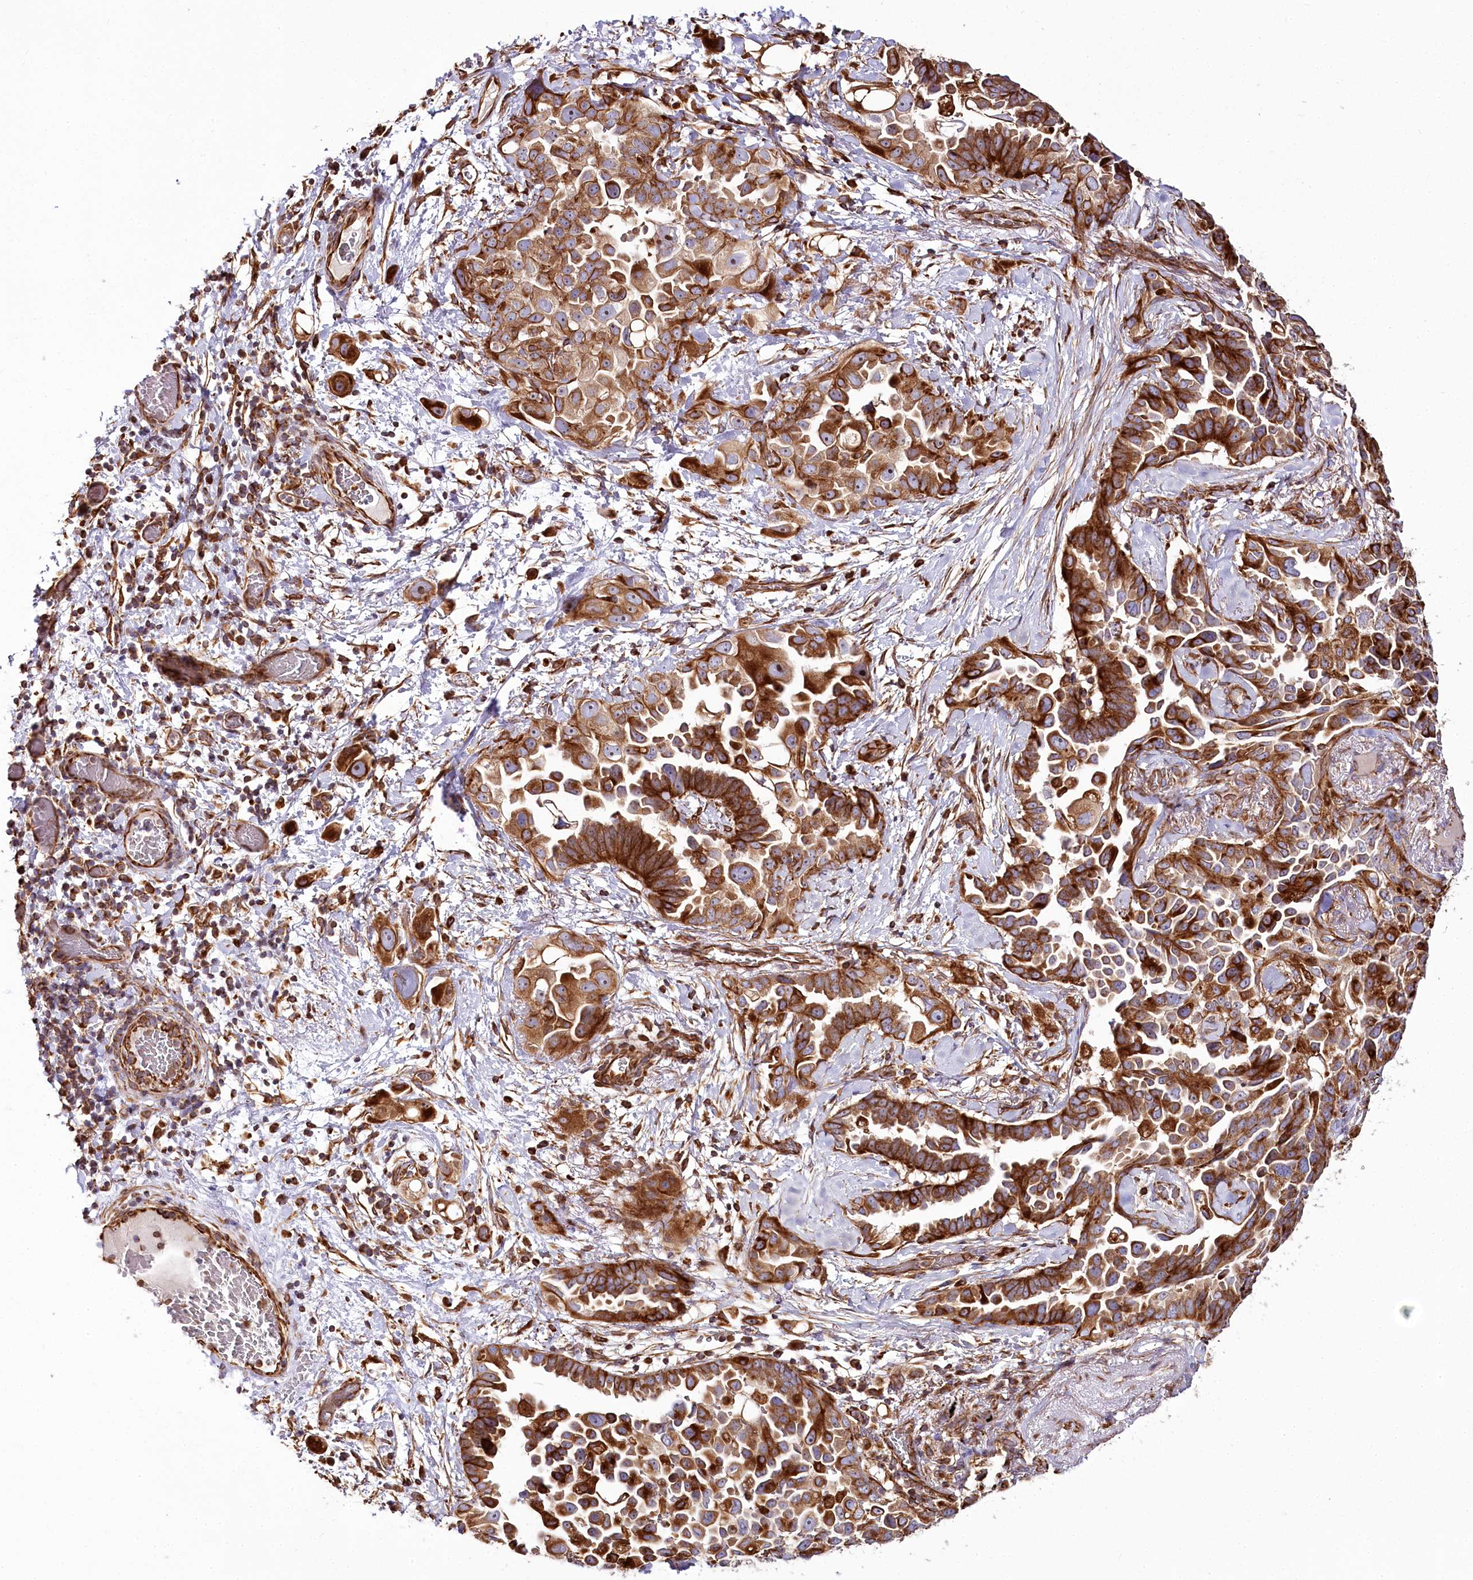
{"staining": {"intensity": "strong", "quantity": ">75%", "location": "cytoplasmic/membranous"}, "tissue": "lung cancer", "cell_type": "Tumor cells", "image_type": "cancer", "snomed": [{"axis": "morphology", "description": "Adenocarcinoma, NOS"}, {"axis": "topography", "description": "Lung"}], "caption": "Lung cancer stained for a protein (brown) shows strong cytoplasmic/membranous positive staining in approximately >75% of tumor cells.", "gene": "THUMPD3", "patient": {"sex": "female", "age": 67}}